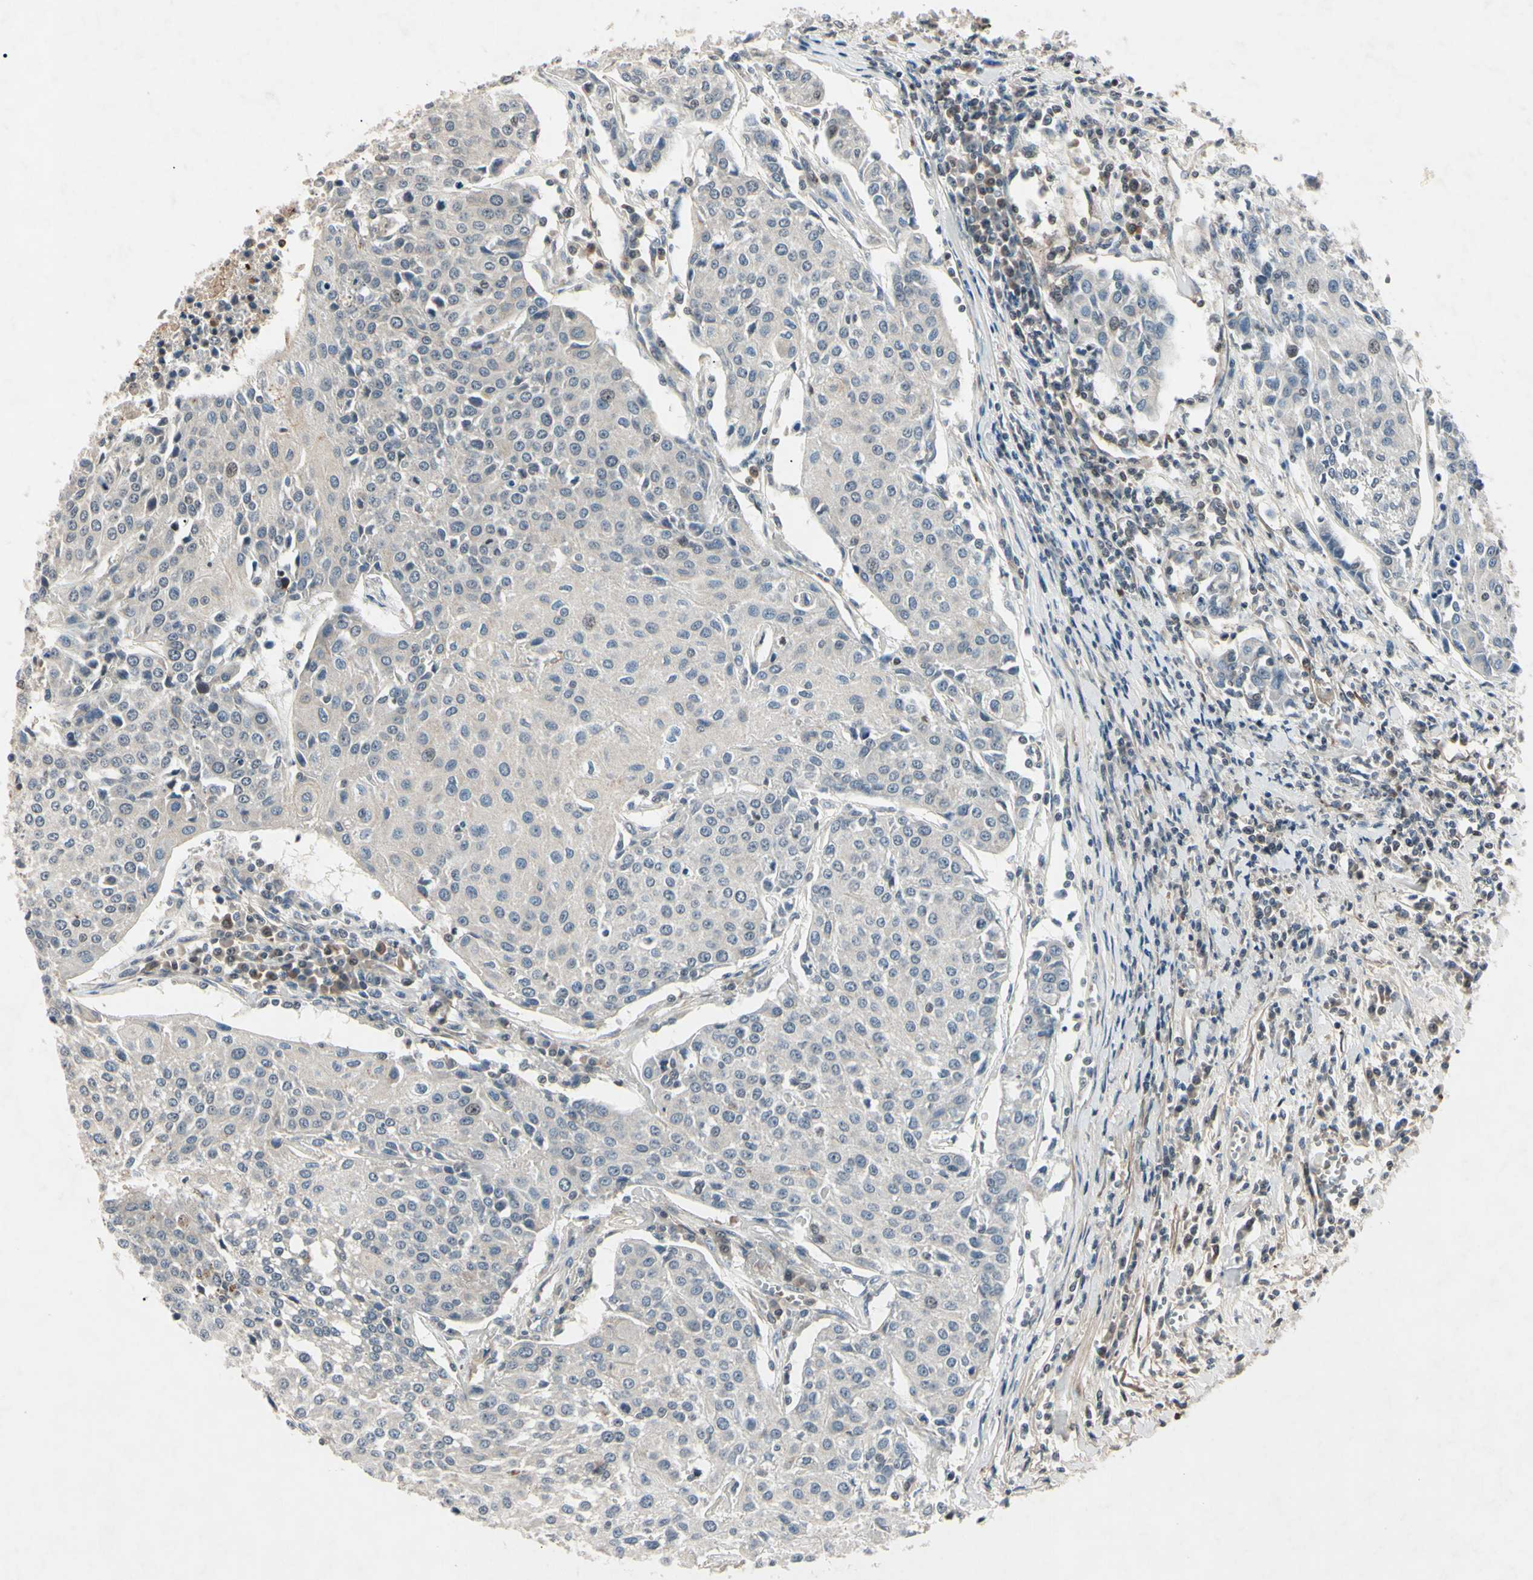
{"staining": {"intensity": "negative", "quantity": "none", "location": "none"}, "tissue": "urothelial cancer", "cell_type": "Tumor cells", "image_type": "cancer", "snomed": [{"axis": "morphology", "description": "Urothelial carcinoma, High grade"}, {"axis": "topography", "description": "Urinary bladder"}], "caption": "DAB (3,3'-diaminobenzidine) immunohistochemical staining of human urothelial cancer exhibits no significant staining in tumor cells.", "gene": "AEBP1", "patient": {"sex": "female", "age": 85}}